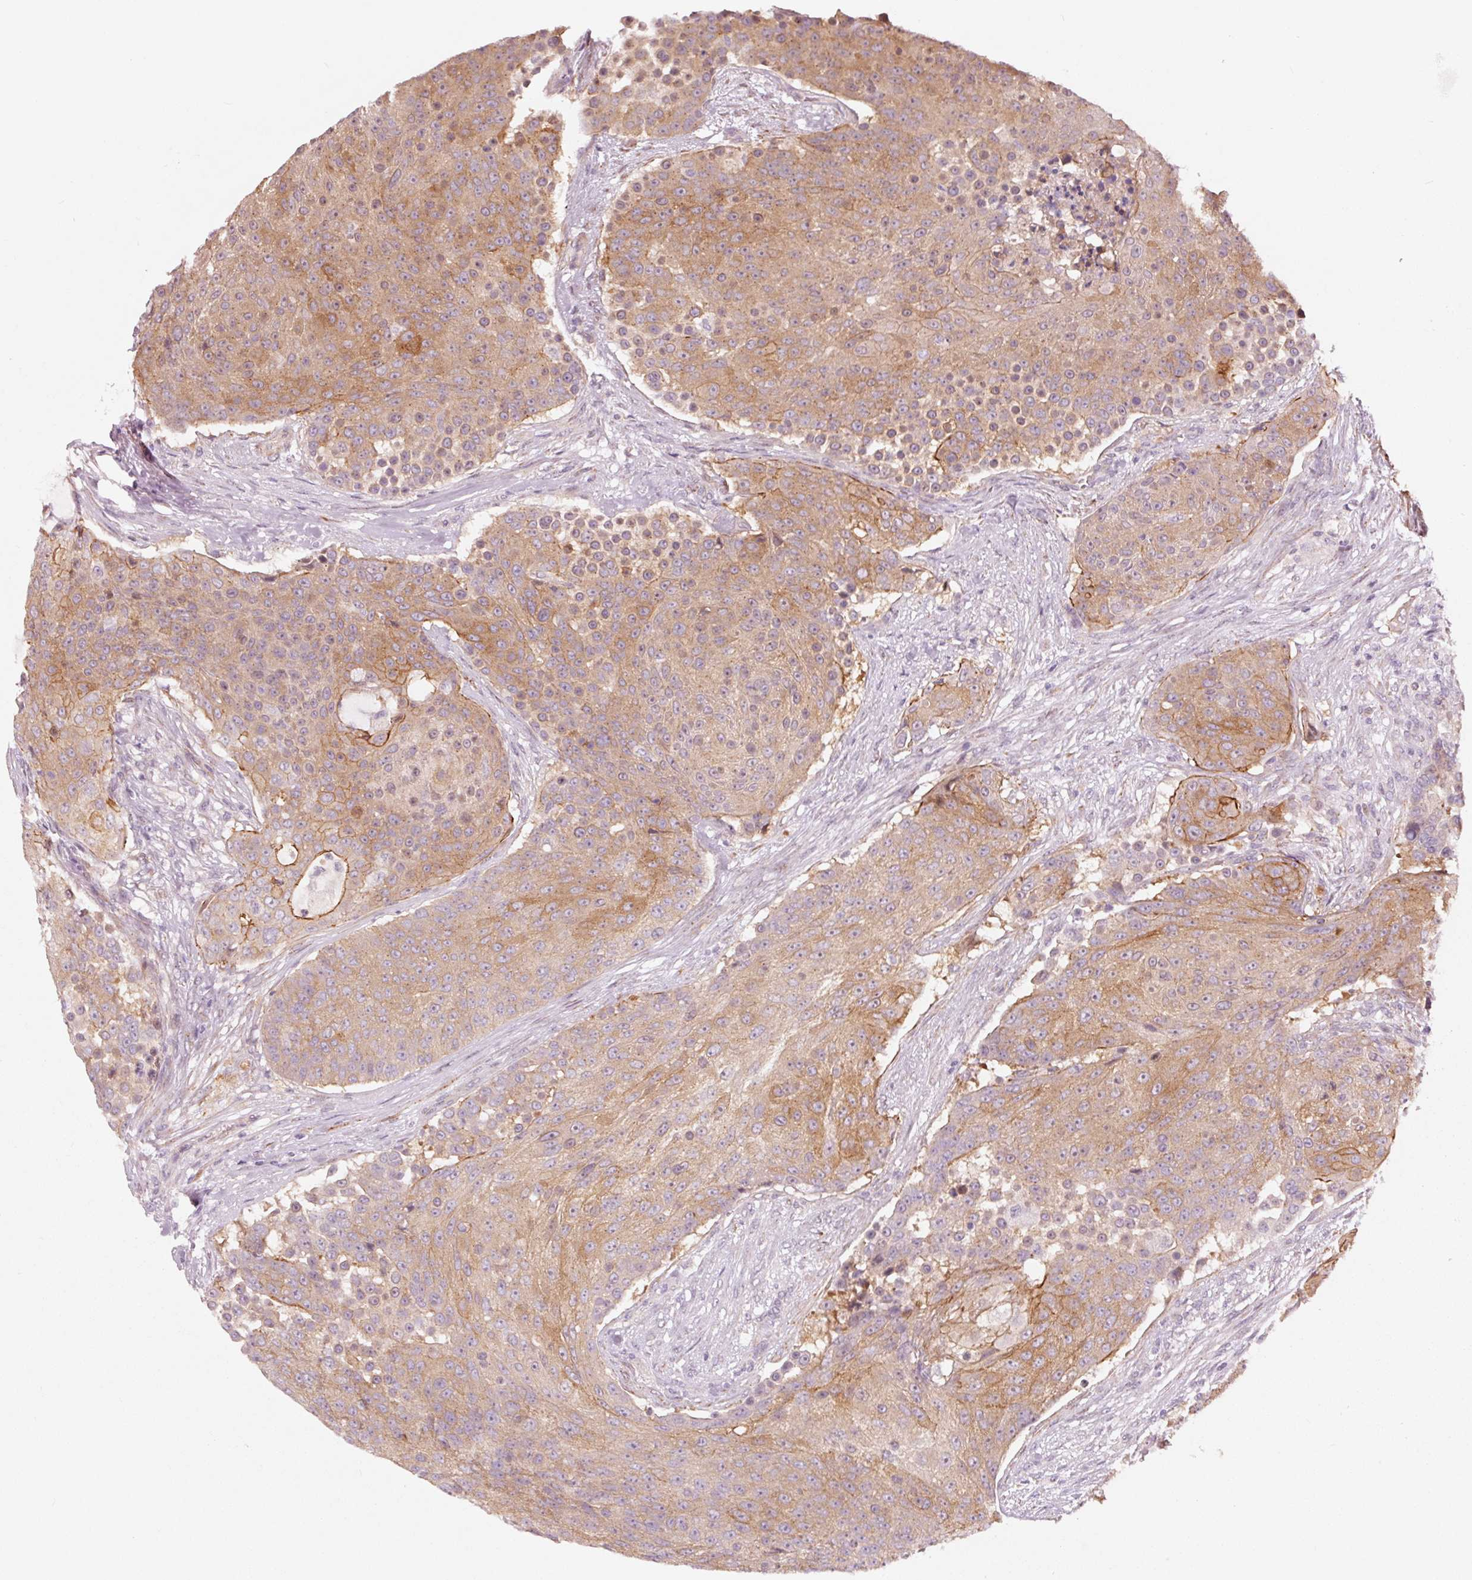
{"staining": {"intensity": "moderate", "quantity": "25%-75%", "location": "cytoplasmic/membranous"}, "tissue": "urothelial cancer", "cell_type": "Tumor cells", "image_type": "cancer", "snomed": [{"axis": "morphology", "description": "Urothelial carcinoma, High grade"}, {"axis": "topography", "description": "Urinary bladder"}], "caption": "DAB (3,3'-diaminobenzidine) immunohistochemical staining of urothelial cancer exhibits moderate cytoplasmic/membranous protein staining in approximately 25%-75% of tumor cells.", "gene": "DAPP1", "patient": {"sex": "female", "age": 63}}